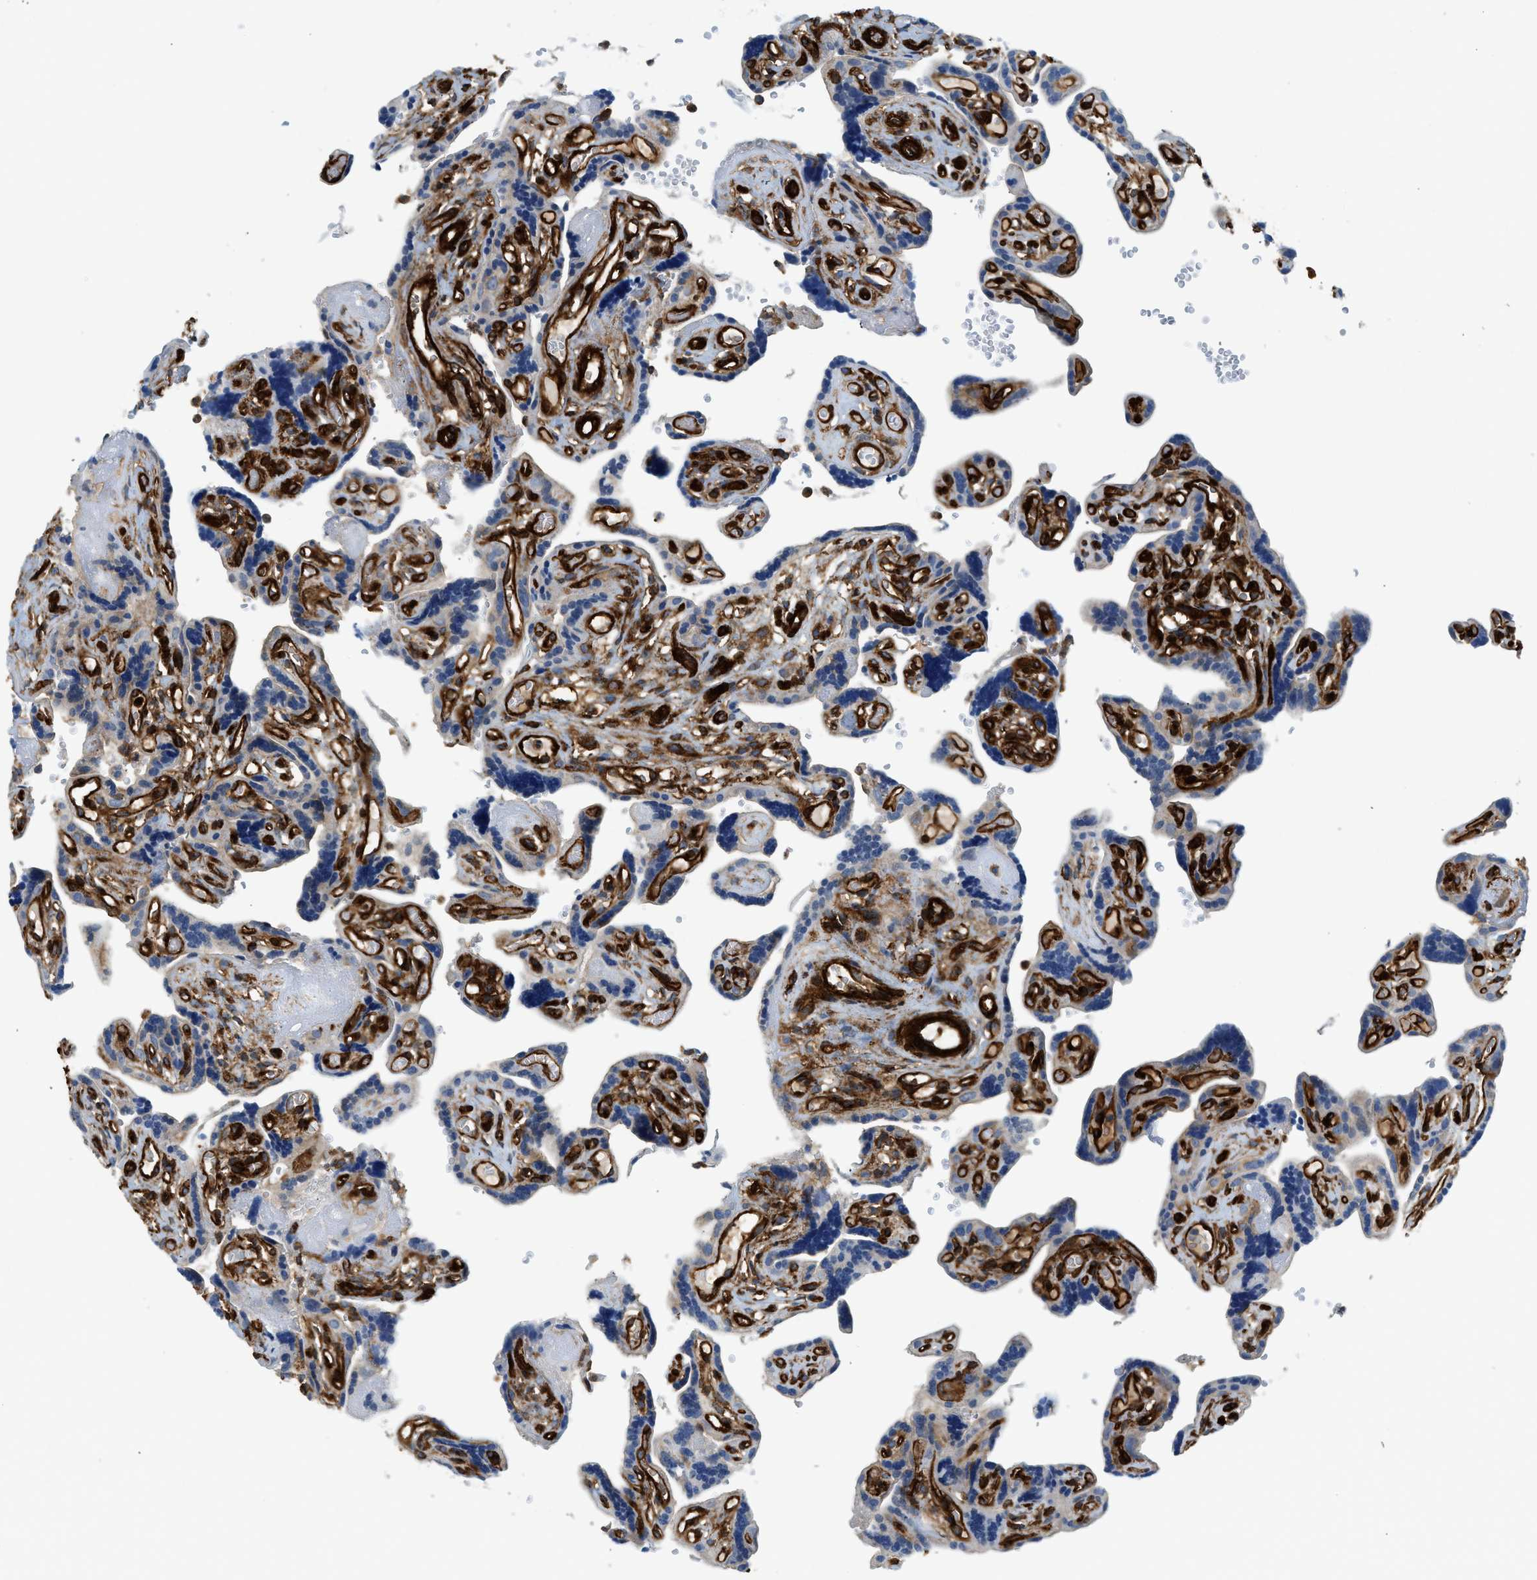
{"staining": {"intensity": "moderate", "quantity": ">75%", "location": "cytoplasmic/membranous"}, "tissue": "placenta", "cell_type": "Decidual cells", "image_type": "normal", "snomed": [{"axis": "morphology", "description": "Normal tissue, NOS"}, {"axis": "topography", "description": "Placenta"}], "caption": "IHC of benign human placenta displays medium levels of moderate cytoplasmic/membranous staining in about >75% of decidual cells.", "gene": "HIP1", "patient": {"sex": "female", "age": 30}}